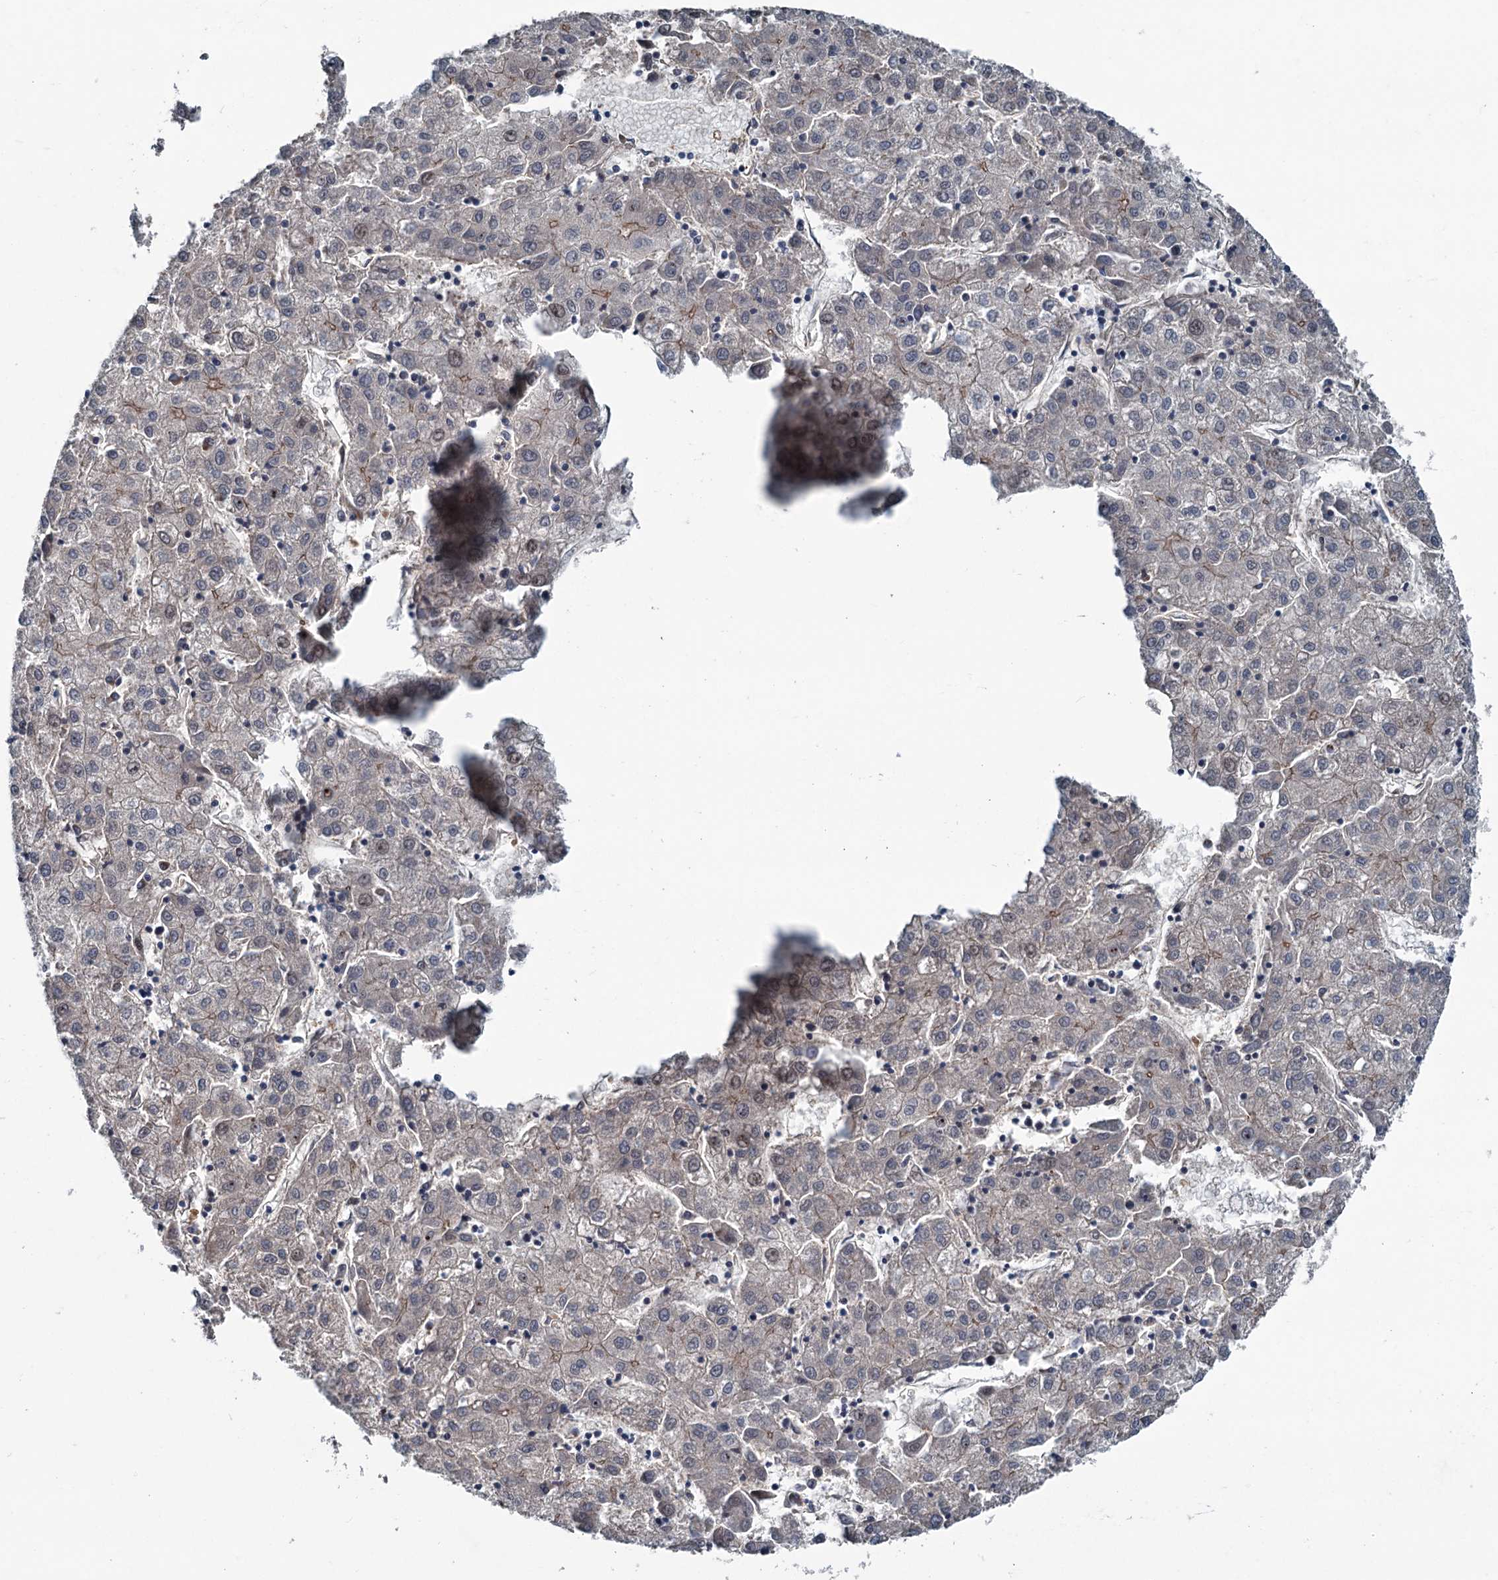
{"staining": {"intensity": "weak", "quantity": "<25%", "location": "cytoplasmic/membranous"}, "tissue": "liver cancer", "cell_type": "Tumor cells", "image_type": "cancer", "snomed": [{"axis": "morphology", "description": "Carcinoma, Hepatocellular, NOS"}, {"axis": "topography", "description": "Liver"}], "caption": "Immunohistochemistry histopathology image of neoplastic tissue: human liver cancer (hepatocellular carcinoma) stained with DAB exhibits no significant protein expression in tumor cells. (Stains: DAB (3,3'-diaminobenzidine) IHC with hematoxylin counter stain, Microscopy: brightfield microscopy at high magnification).", "gene": "TEDC1", "patient": {"sex": "male", "age": 72}}